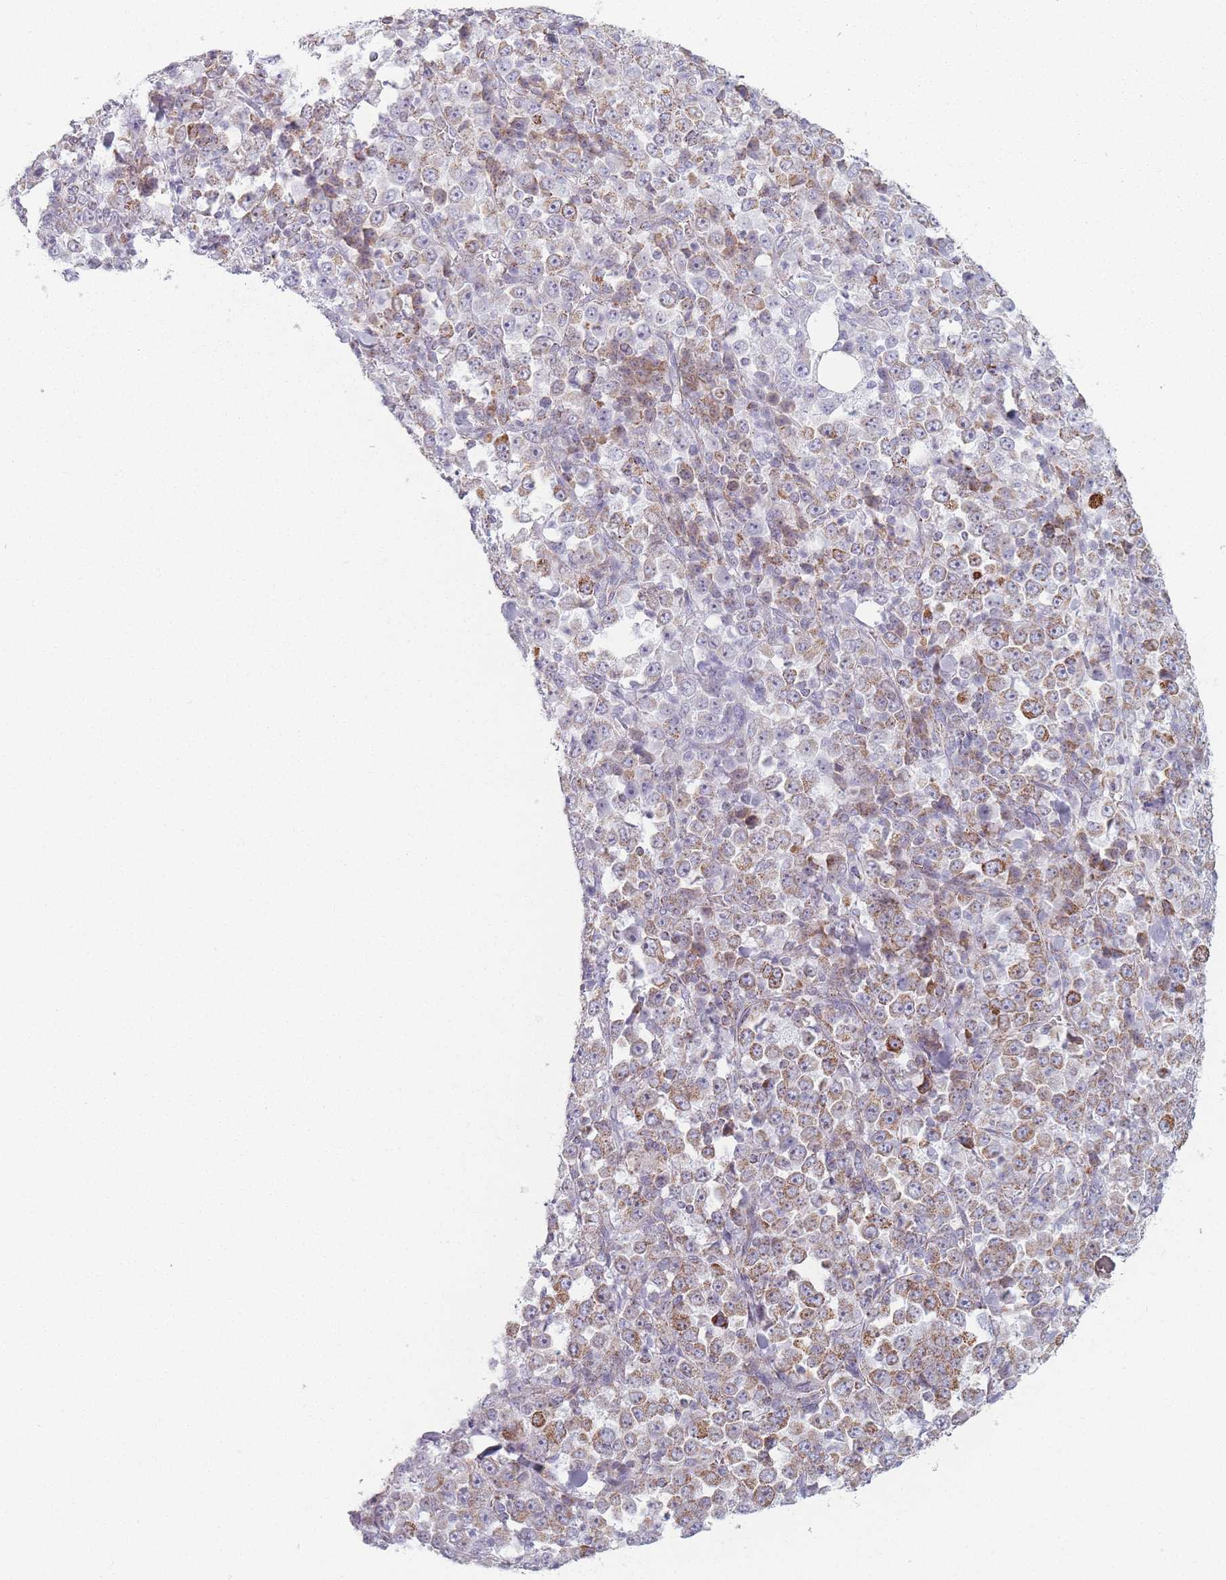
{"staining": {"intensity": "moderate", "quantity": "25%-75%", "location": "cytoplasmic/membranous"}, "tissue": "stomach cancer", "cell_type": "Tumor cells", "image_type": "cancer", "snomed": [{"axis": "morphology", "description": "Normal tissue, NOS"}, {"axis": "morphology", "description": "Adenocarcinoma, NOS"}, {"axis": "topography", "description": "Stomach, upper"}, {"axis": "topography", "description": "Stomach"}], "caption": "A histopathology image showing moderate cytoplasmic/membranous positivity in about 25%-75% of tumor cells in stomach cancer (adenocarcinoma), as visualized by brown immunohistochemical staining.", "gene": "DCHS1", "patient": {"sex": "male", "age": 59}}